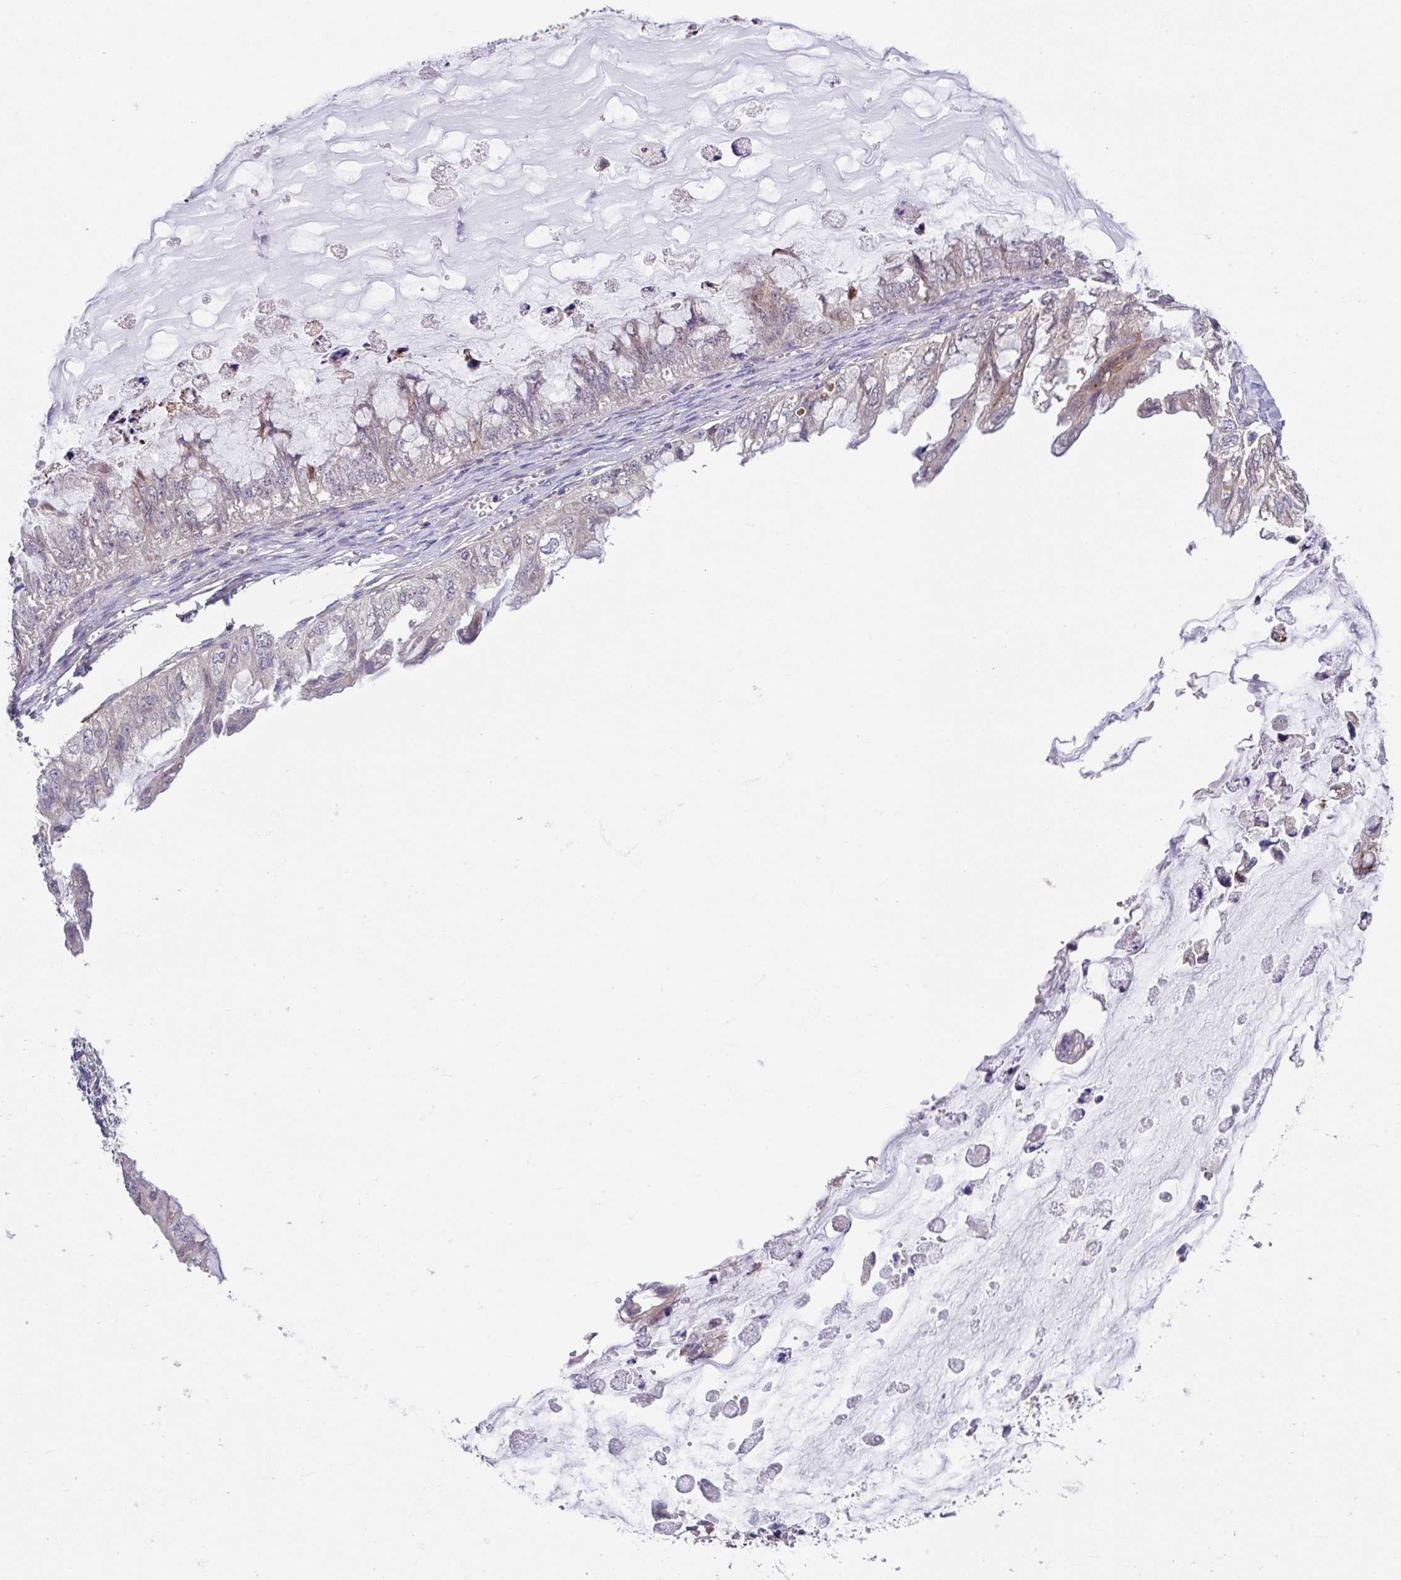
{"staining": {"intensity": "negative", "quantity": "none", "location": "none"}, "tissue": "ovarian cancer", "cell_type": "Tumor cells", "image_type": "cancer", "snomed": [{"axis": "morphology", "description": "Cystadenocarcinoma, mucinous, NOS"}, {"axis": "topography", "description": "Ovary"}], "caption": "DAB immunohistochemical staining of ovarian cancer (mucinous cystadenocarcinoma) displays no significant expression in tumor cells.", "gene": "TSPAN31", "patient": {"sex": "female", "age": 72}}